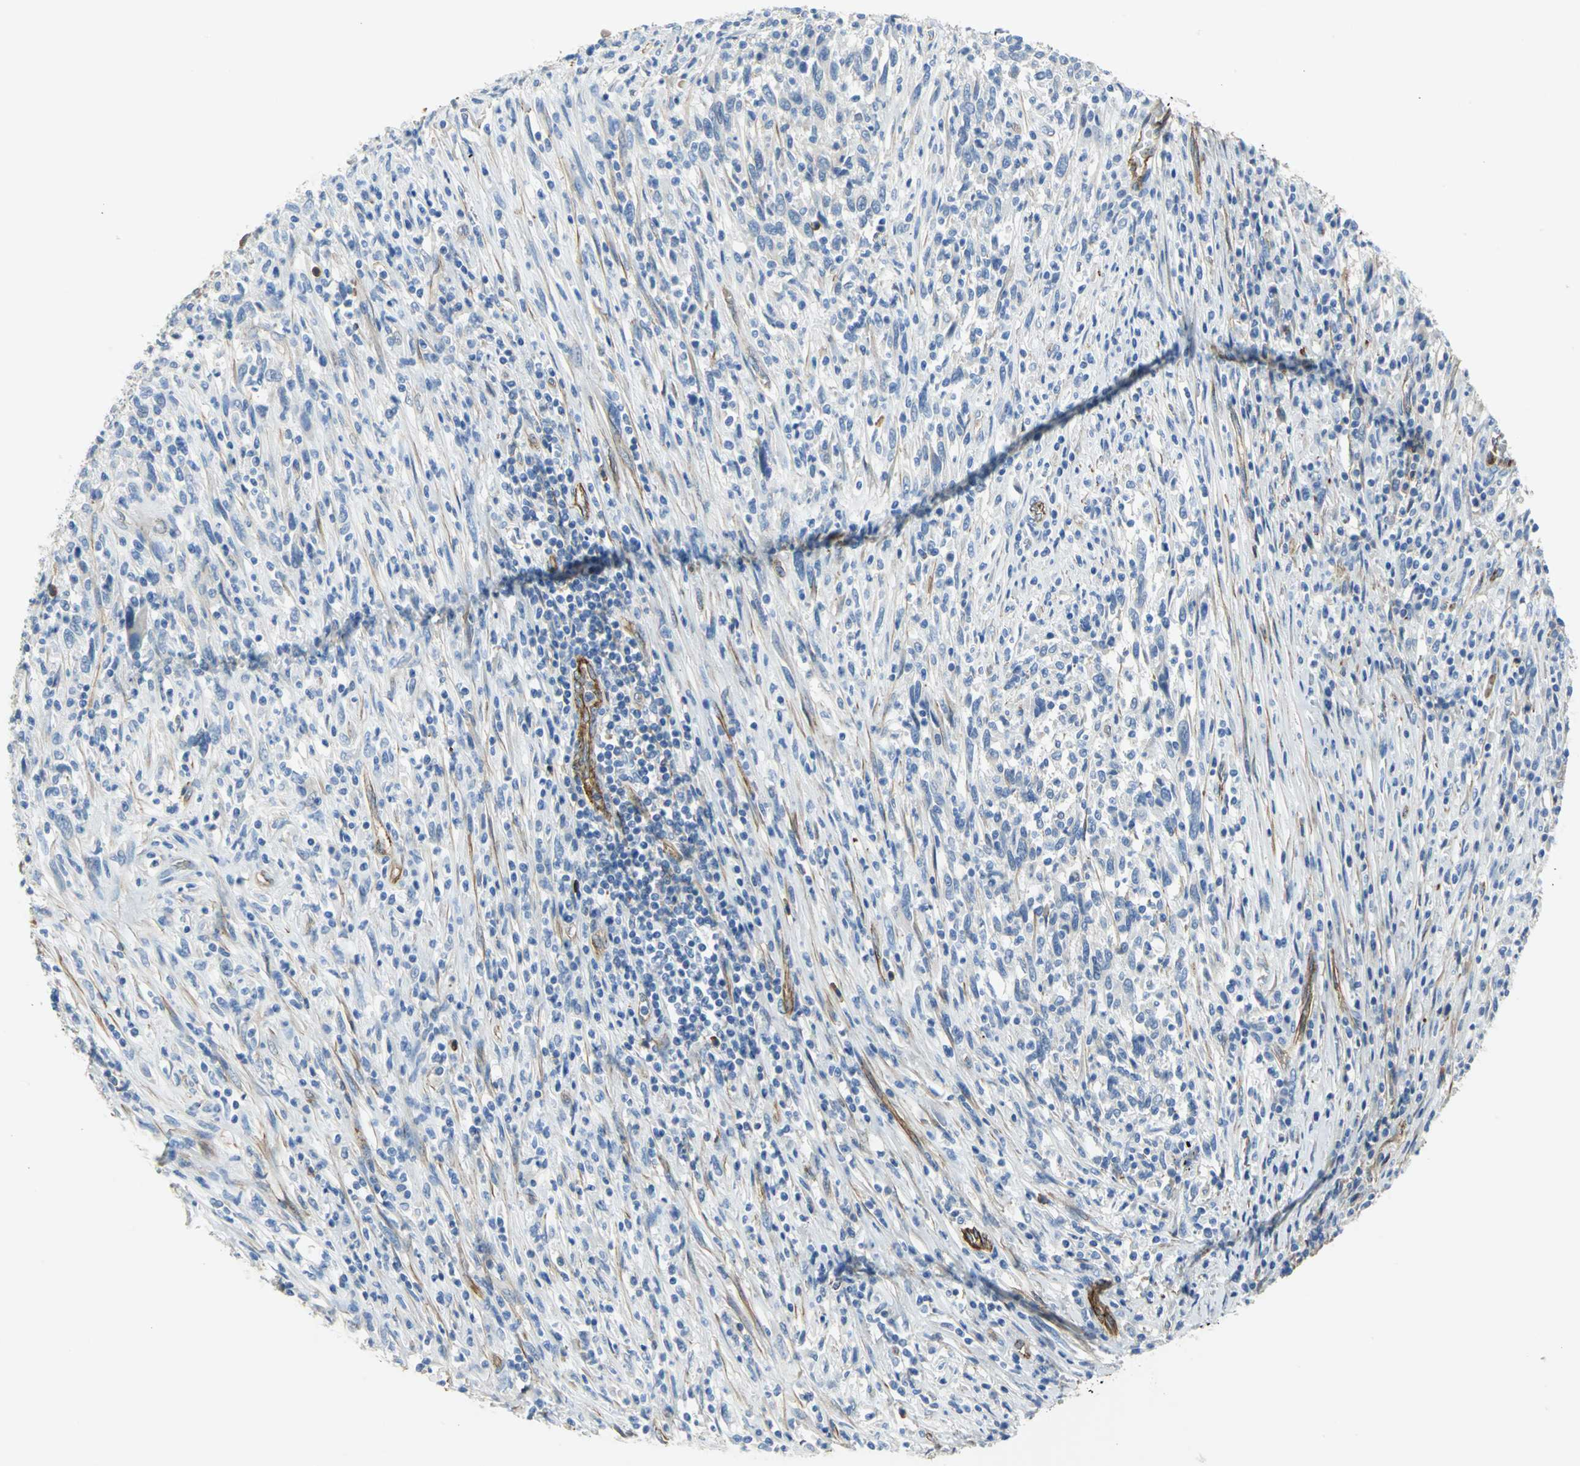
{"staining": {"intensity": "weak", "quantity": "<25%", "location": "cytoplasmic/membranous"}, "tissue": "melanoma", "cell_type": "Tumor cells", "image_type": "cancer", "snomed": [{"axis": "morphology", "description": "Malignant melanoma, Metastatic site"}, {"axis": "topography", "description": "Lymph node"}], "caption": "The photomicrograph exhibits no significant expression in tumor cells of malignant melanoma (metastatic site).", "gene": "FLNB", "patient": {"sex": "male", "age": 61}}